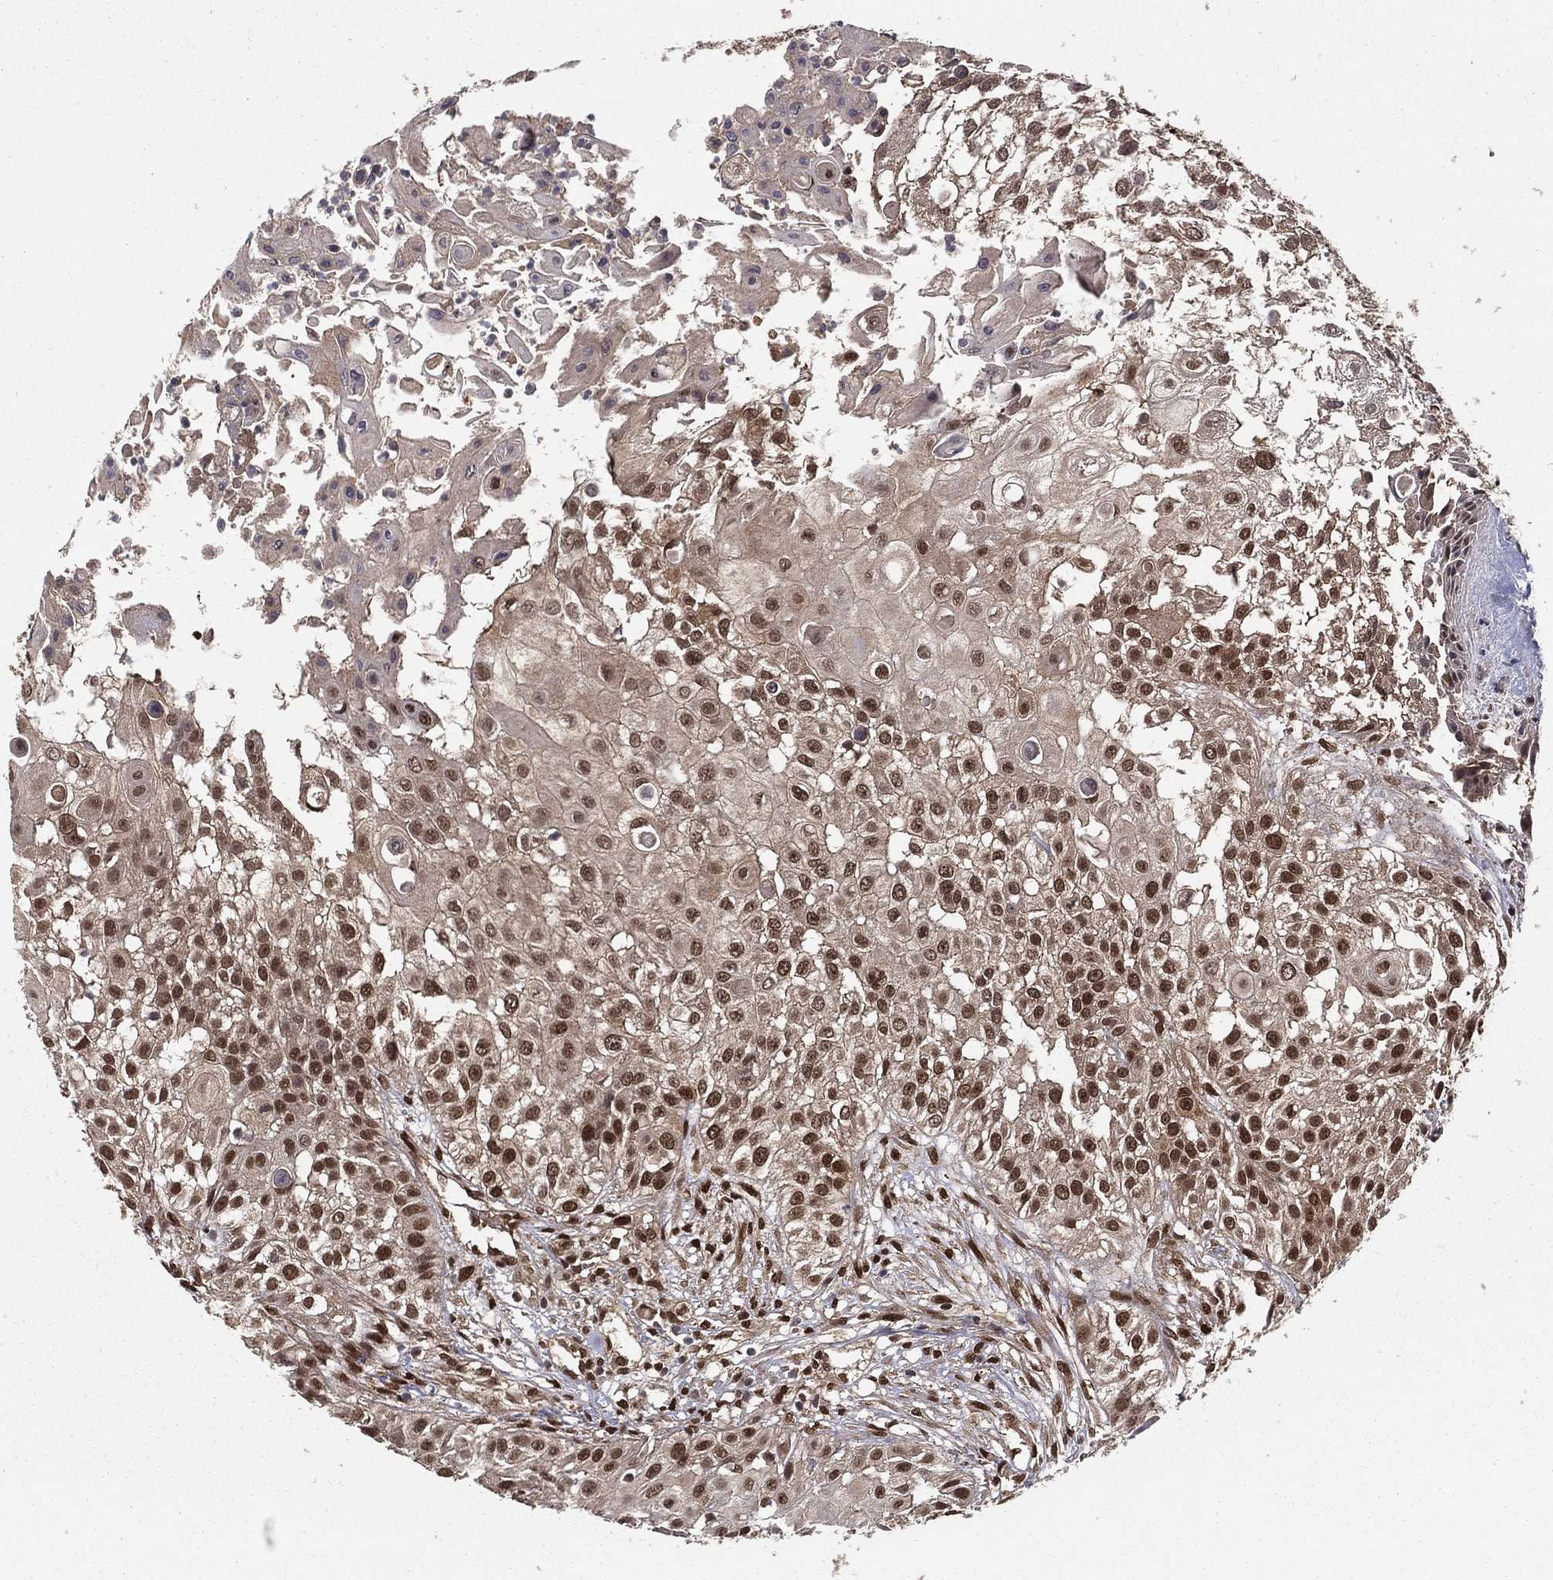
{"staining": {"intensity": "strong", "quantity": "25%-75%", "location": "nuclear"}, "tissue": "urothelial cancer", "cell_type": "Tumor cells", "image_type": "cancer", "snomed": [{"axis": "morphology", "description": "Urothelial carcinoma, High grade"}, {"axis": "topography", "description": "Urinary bladder"}], "caption": "IHC of urothelial cancer shows high levels of strong nuclear expression in approximately 25%-75% of tumor cells.", "gene": "CARM1", "patient": {"sex": "female", "age": 79}}